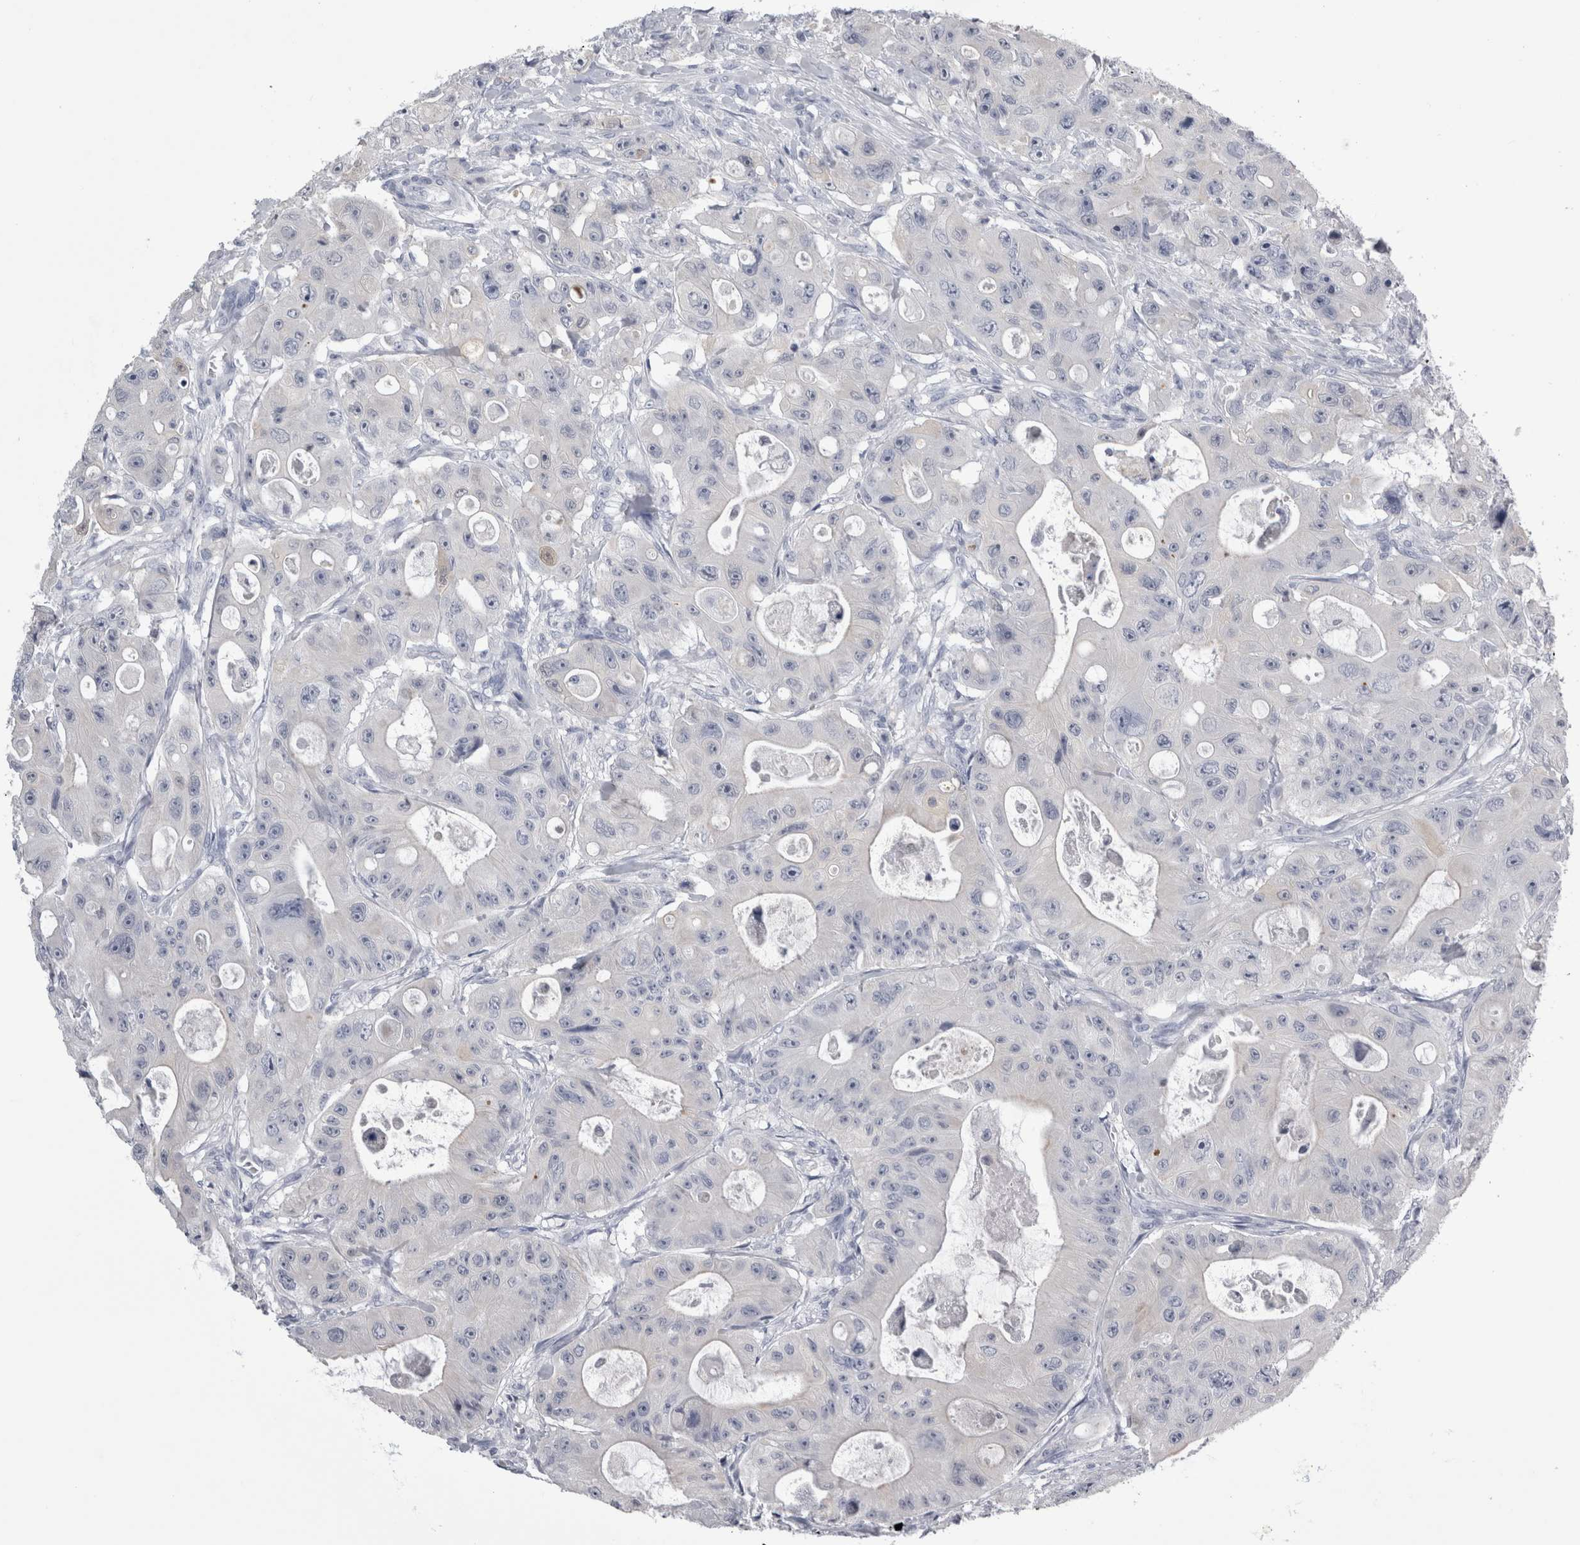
{"staining": {"intensity": "negative", "quantity": "none", "location": "none"}, "tissue": "colorectal cancer", "cell_type": "Tumor cells", "image_type": "cancer", "snomed": [{"axis": "morphology", "description": "Adenocarcinoma, NOS"}, {"axis": "topography", "description": "Colon"}], "caption": "High power microscopy image of an IHC image of colorectal adenocarcinoma, revealing no significant expression in tumor cells.", "gene": "ALDH8A1", "patient": {"sex": "female", "age": 46}}